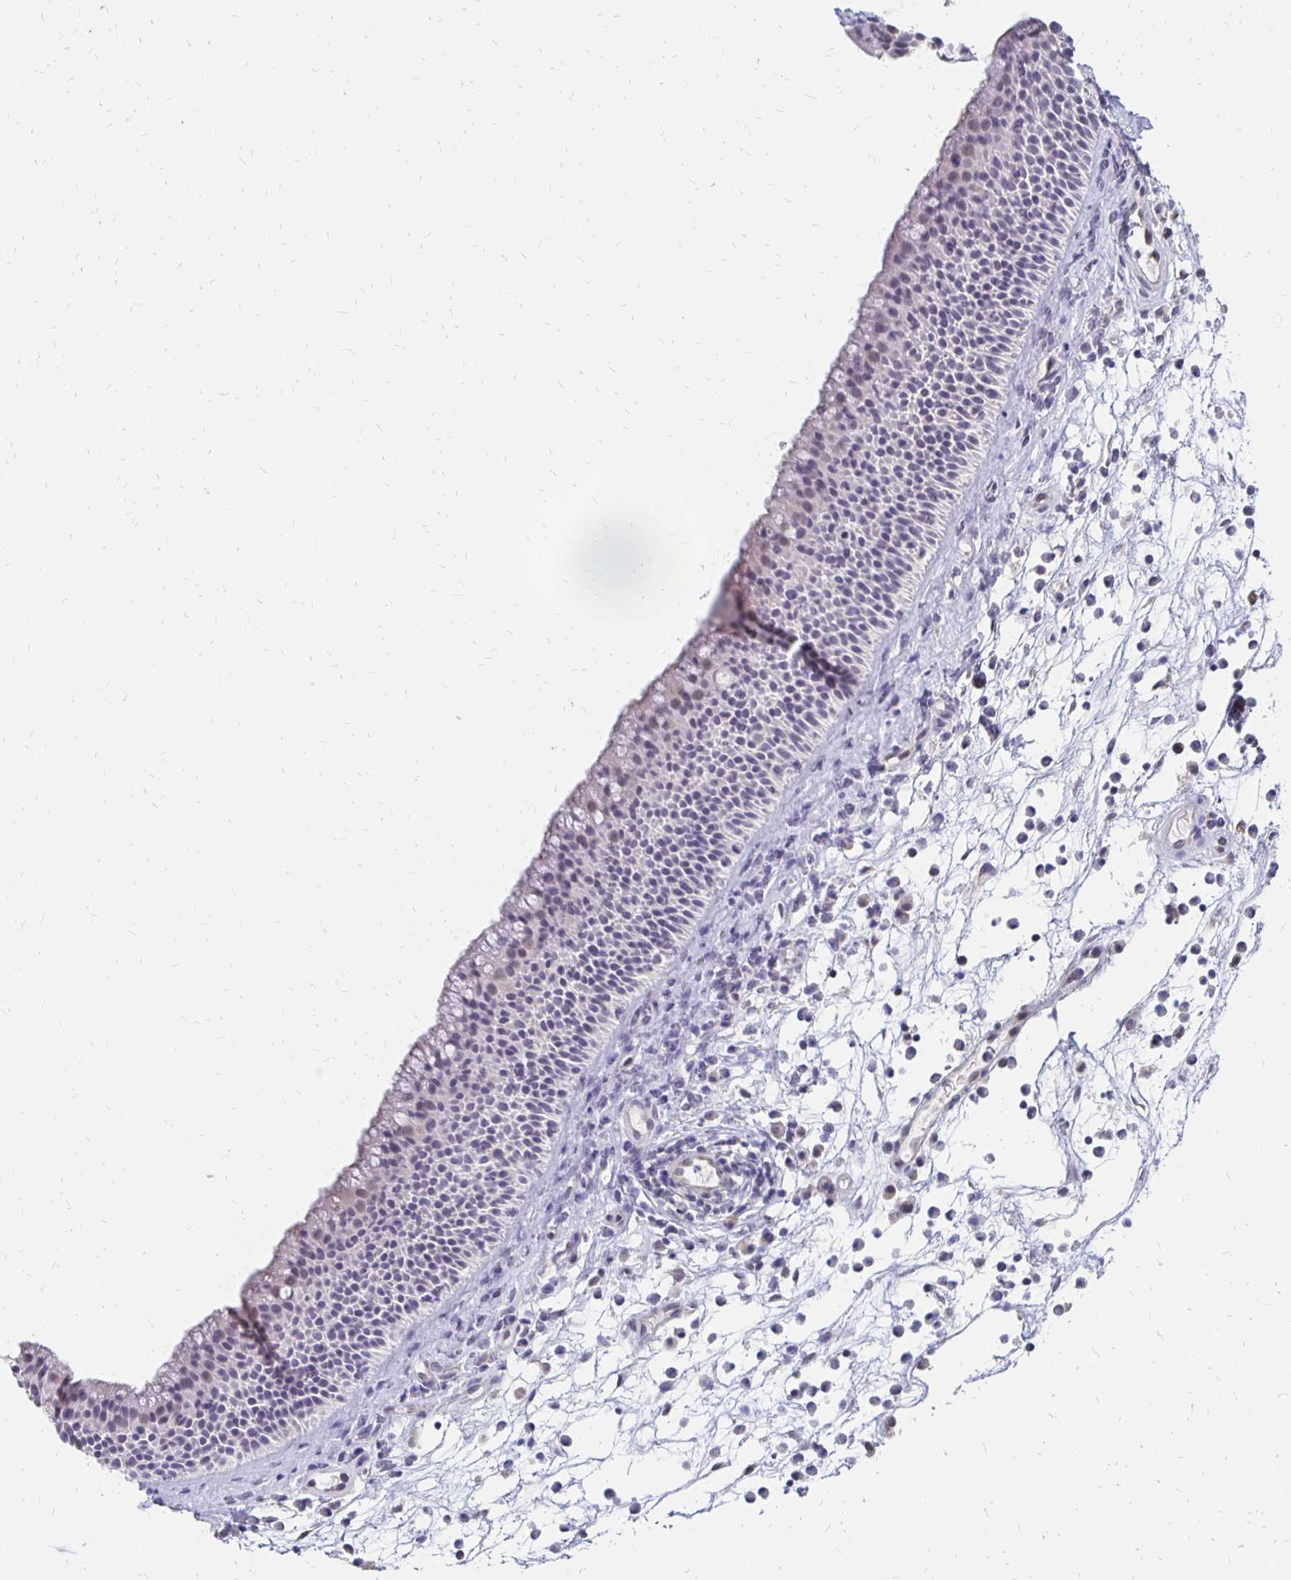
{"staining": {"intensity": "weak", "quantity": "<25%", "location": "nuclear"}, "tissue": "nasopharynx", "cell_type": "Respiratory epithelial cells", "image_type": "normal", "snomed": [{"axis": "morphology", "description": "Normal tissue, NOS"}, {"axis": "topography", "description": "Nasopharynx"}], "caption": "An image of human nasopharynx is negative for staining in respiratory epithelial cells.", "gene": "ATOSB", "patient": {"sex": "male", "age": 56}}